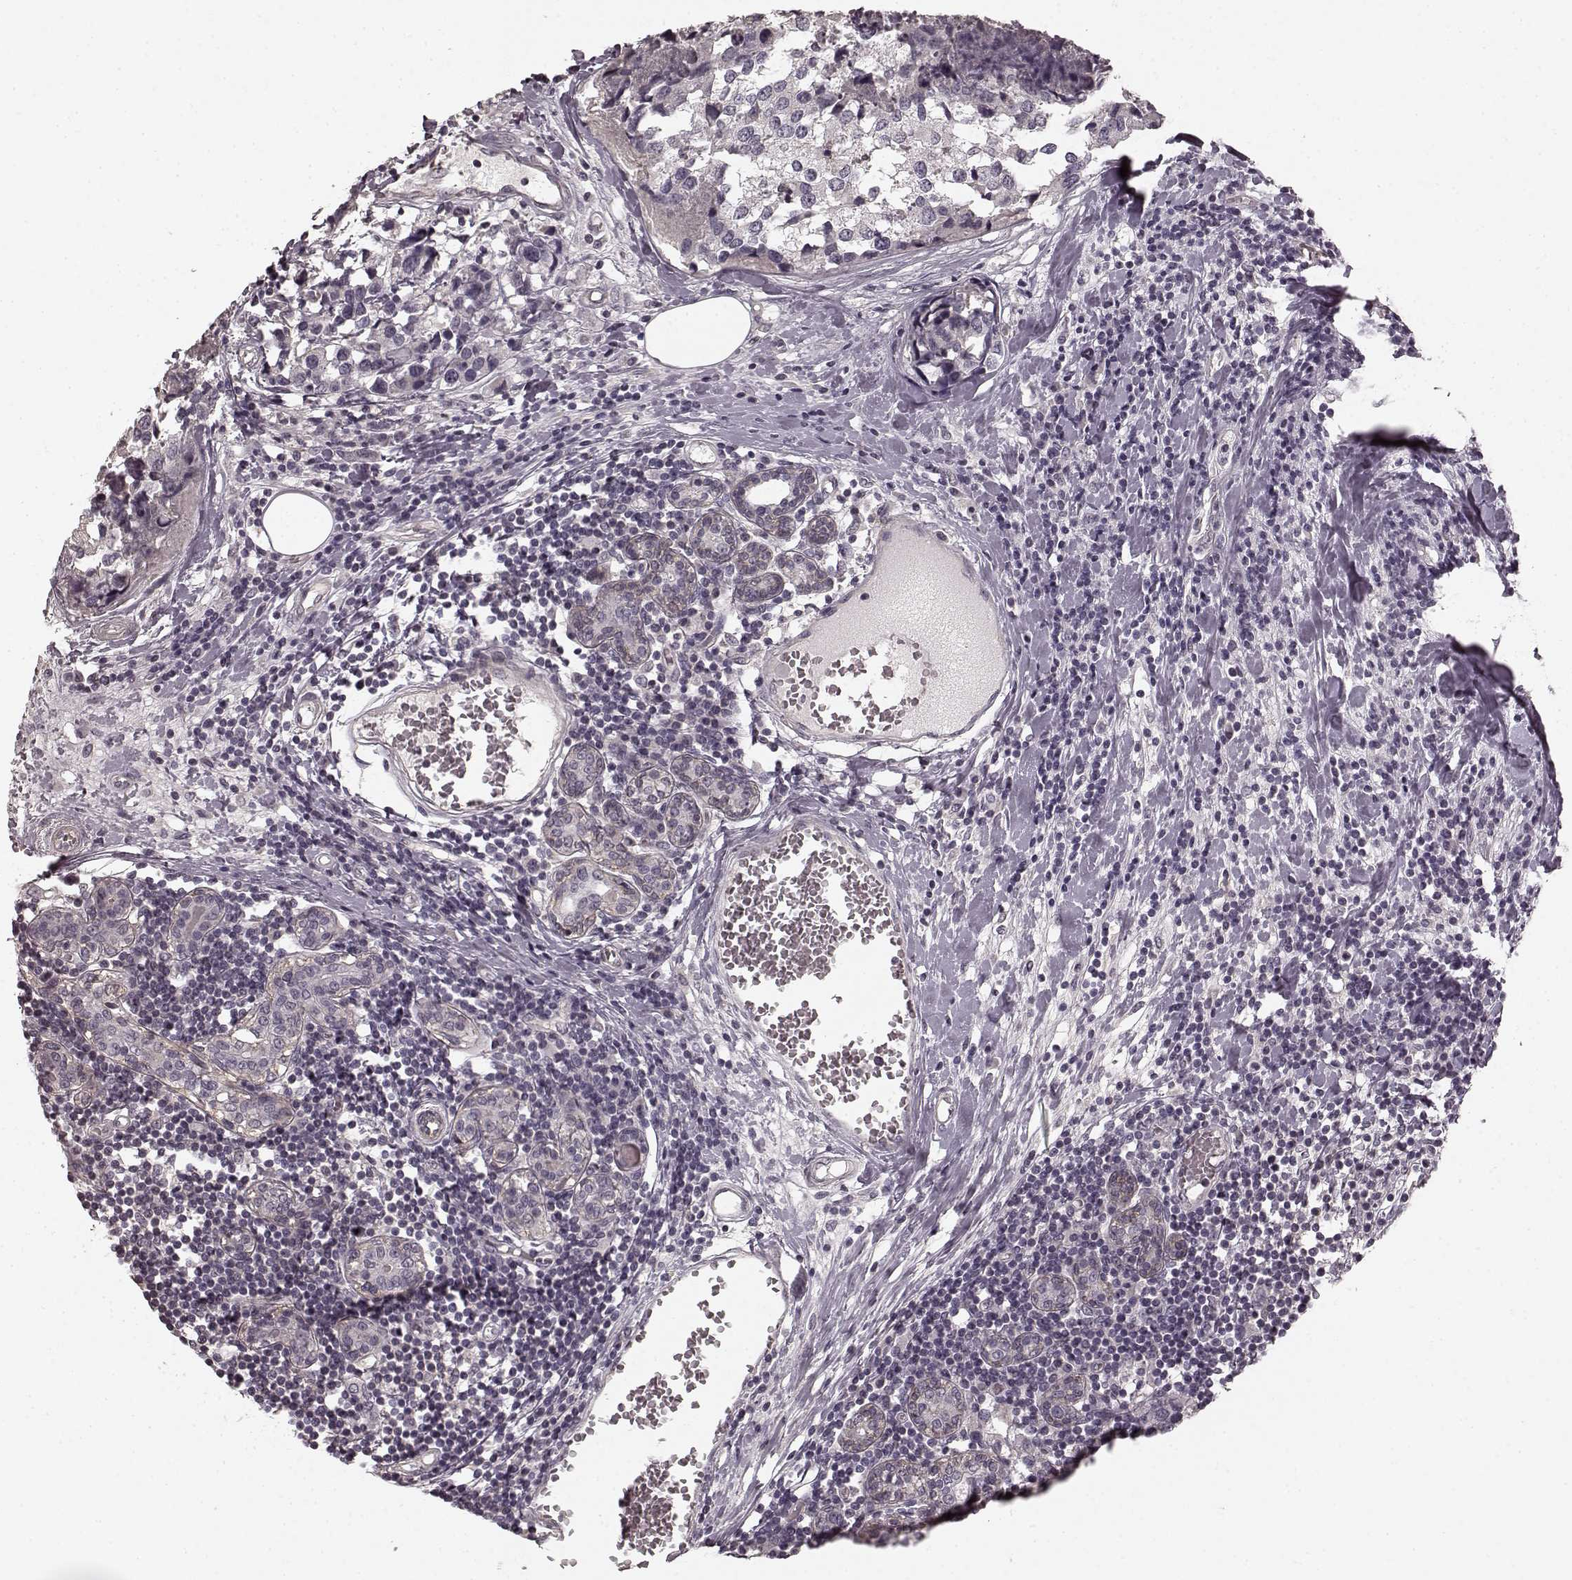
{"staining": {"intensity": "negative", "quantity": "none", "location": "none"}, "tissue": "breast cancer", "cell_type": "Tumor cells", "image_type": "cancer", "snomed": [{"axis": "morphology", "description": "Lobular carcinoma"}, {"axis": "topography", "description": "Breast"}], "caption": "IHC histopathology image of breast cancer stained for a protein (brown), which demonstrates no staining in tumor cells.", "gene": "PRKCE", "patient": {"sex": "female", "age": 59}}